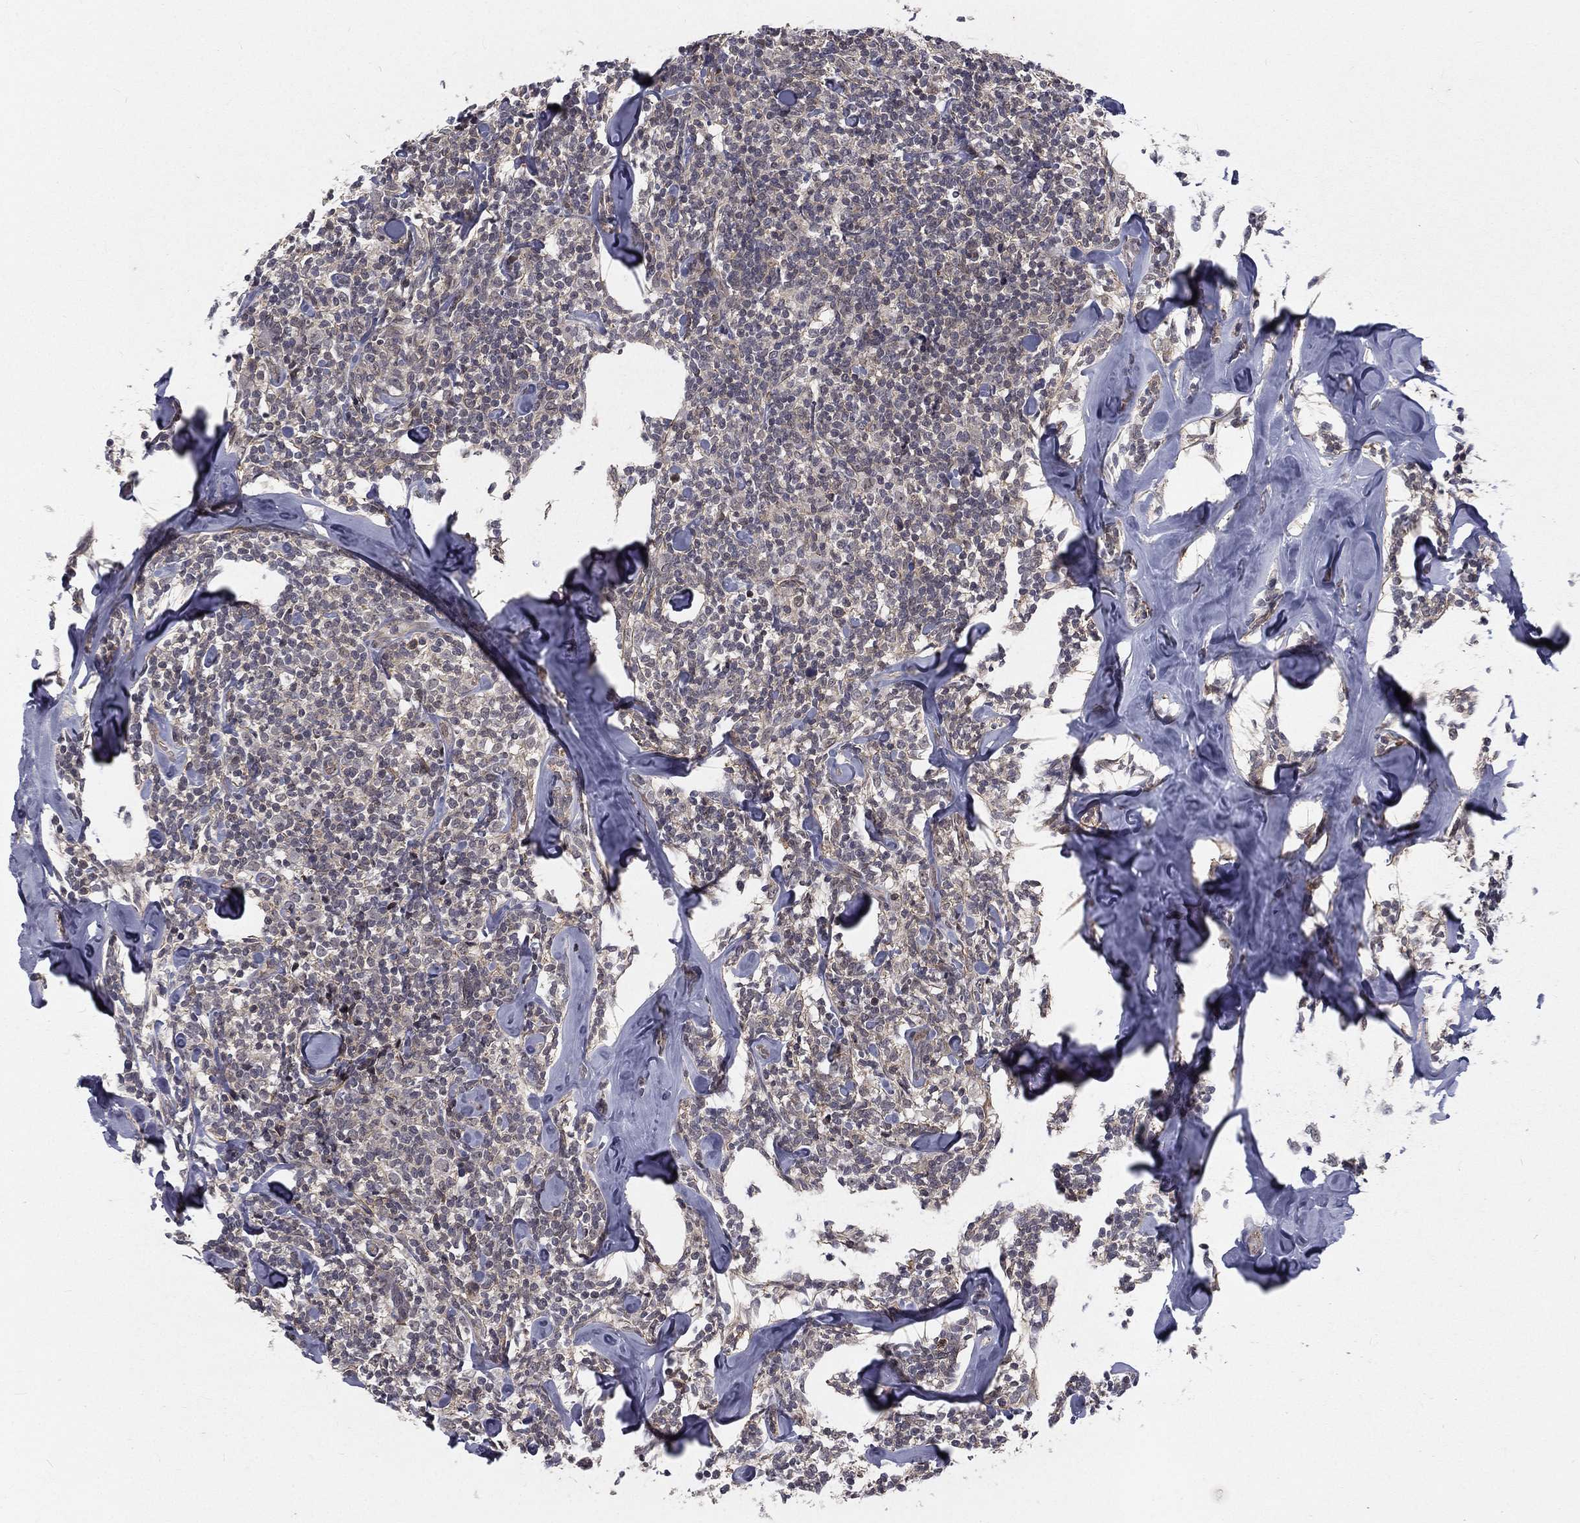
{"staining": {"intensity": "negative", "quantity": "none", "location": "none"}, "tissue": "lymphoma", "cell_type": "Tumor cells", "image_type": "cancer", "snomed": [{"axis": "morphology", "description": "Malignant lymphoma, non-Hodgkin's type, Low grade"}, {"axis": "topography", "description": "Lymph node"}], "caption": "The photomicrograph displays no staining of tumor cells in lymphoma. (DAB immunohistochemistry visualized using brightfield microscopy, high magnification).", "gene": "MORC2", "patient": {"sex": "female", "age": 56}}